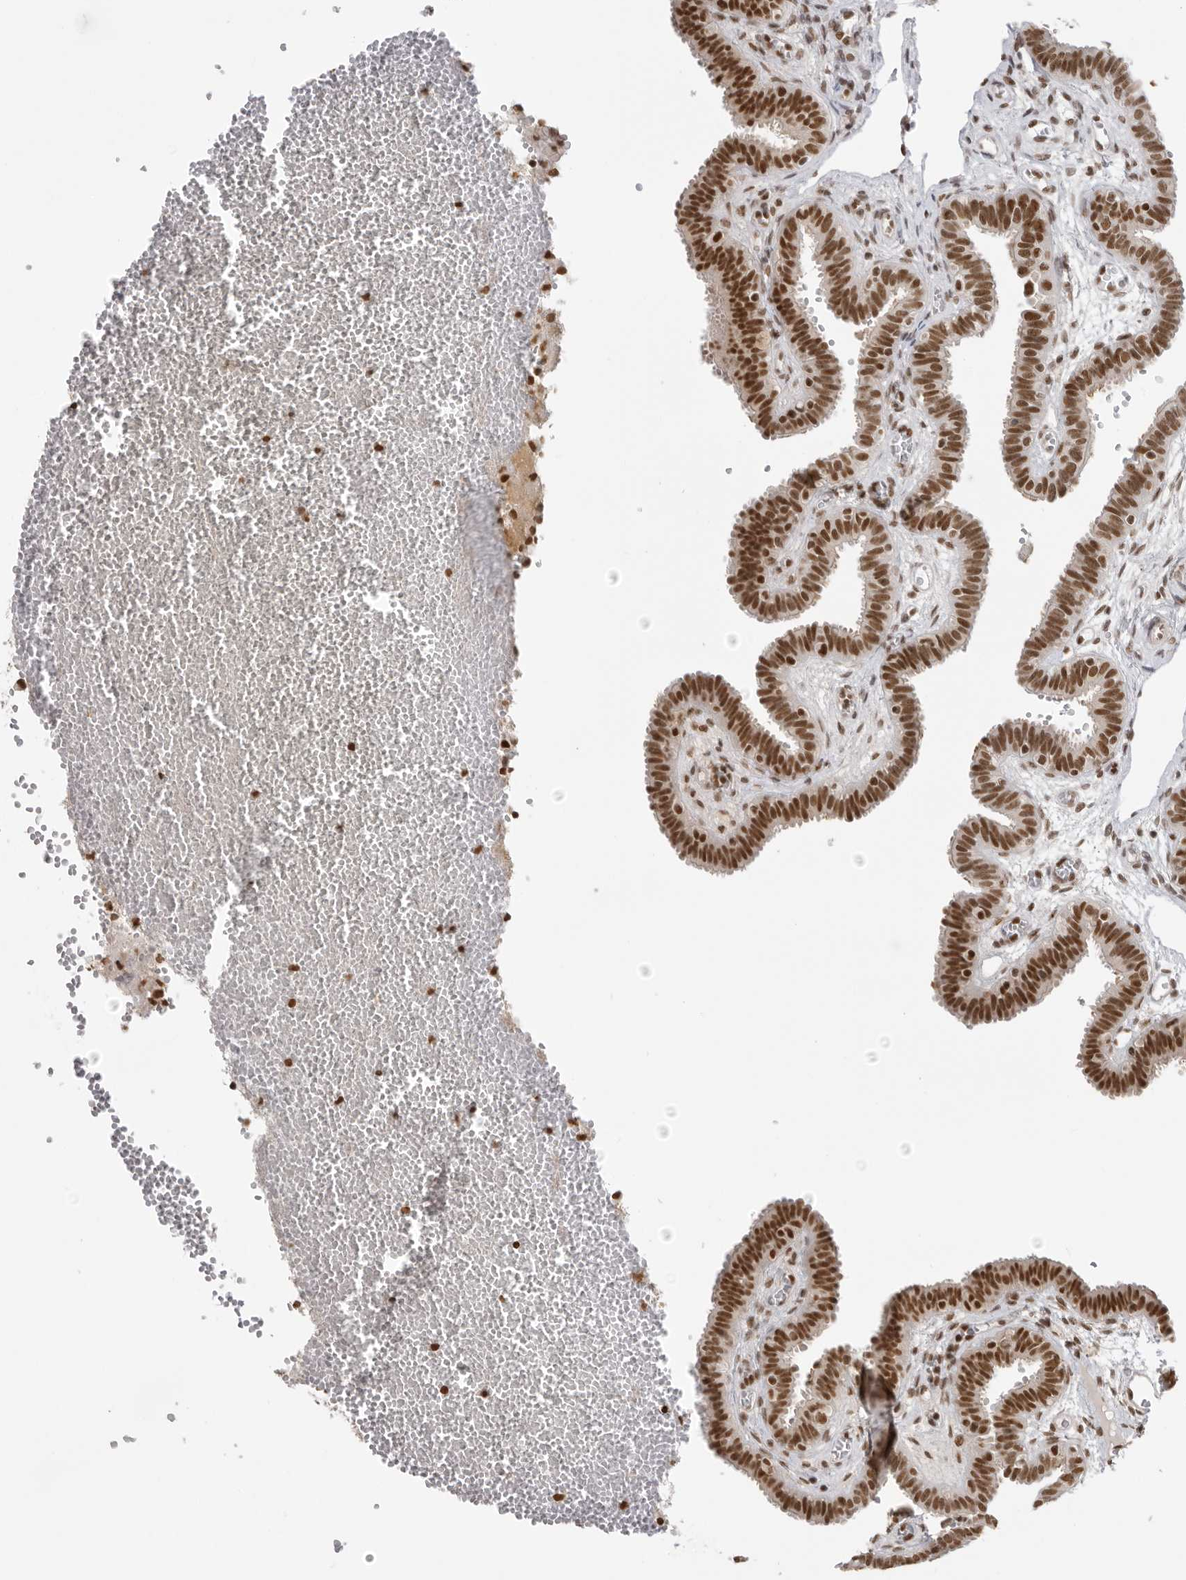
{"staining": {"intensity": "strong", "quantity": ">75%", "location": "nuclear"}, "tissue": "fallopian tube", "cell_type": "Glandular cells", "image_type": "normal", "snomed": [{"axis": "morphology", "description": "Normal tissue, NOS"}, {"axis": "topography", "description": "Fallopian tube"}, {"axis": "topography", "description": "Placenta"}], "caption": "High-magnification brightfield microscopy of unremarkable fallopian tube stained with DAB (brown) and counterstained with hematoxylin (blue). glandular cells exhibit strong nuclear positivity is present in approximately>75% of cells. (DAB (3,3'-diaminobenzidine) IHC, brown staining for protein, blue staining for nuclei).", "gene": "RPA2", "patient": {"sex": "female", "age": 32}}